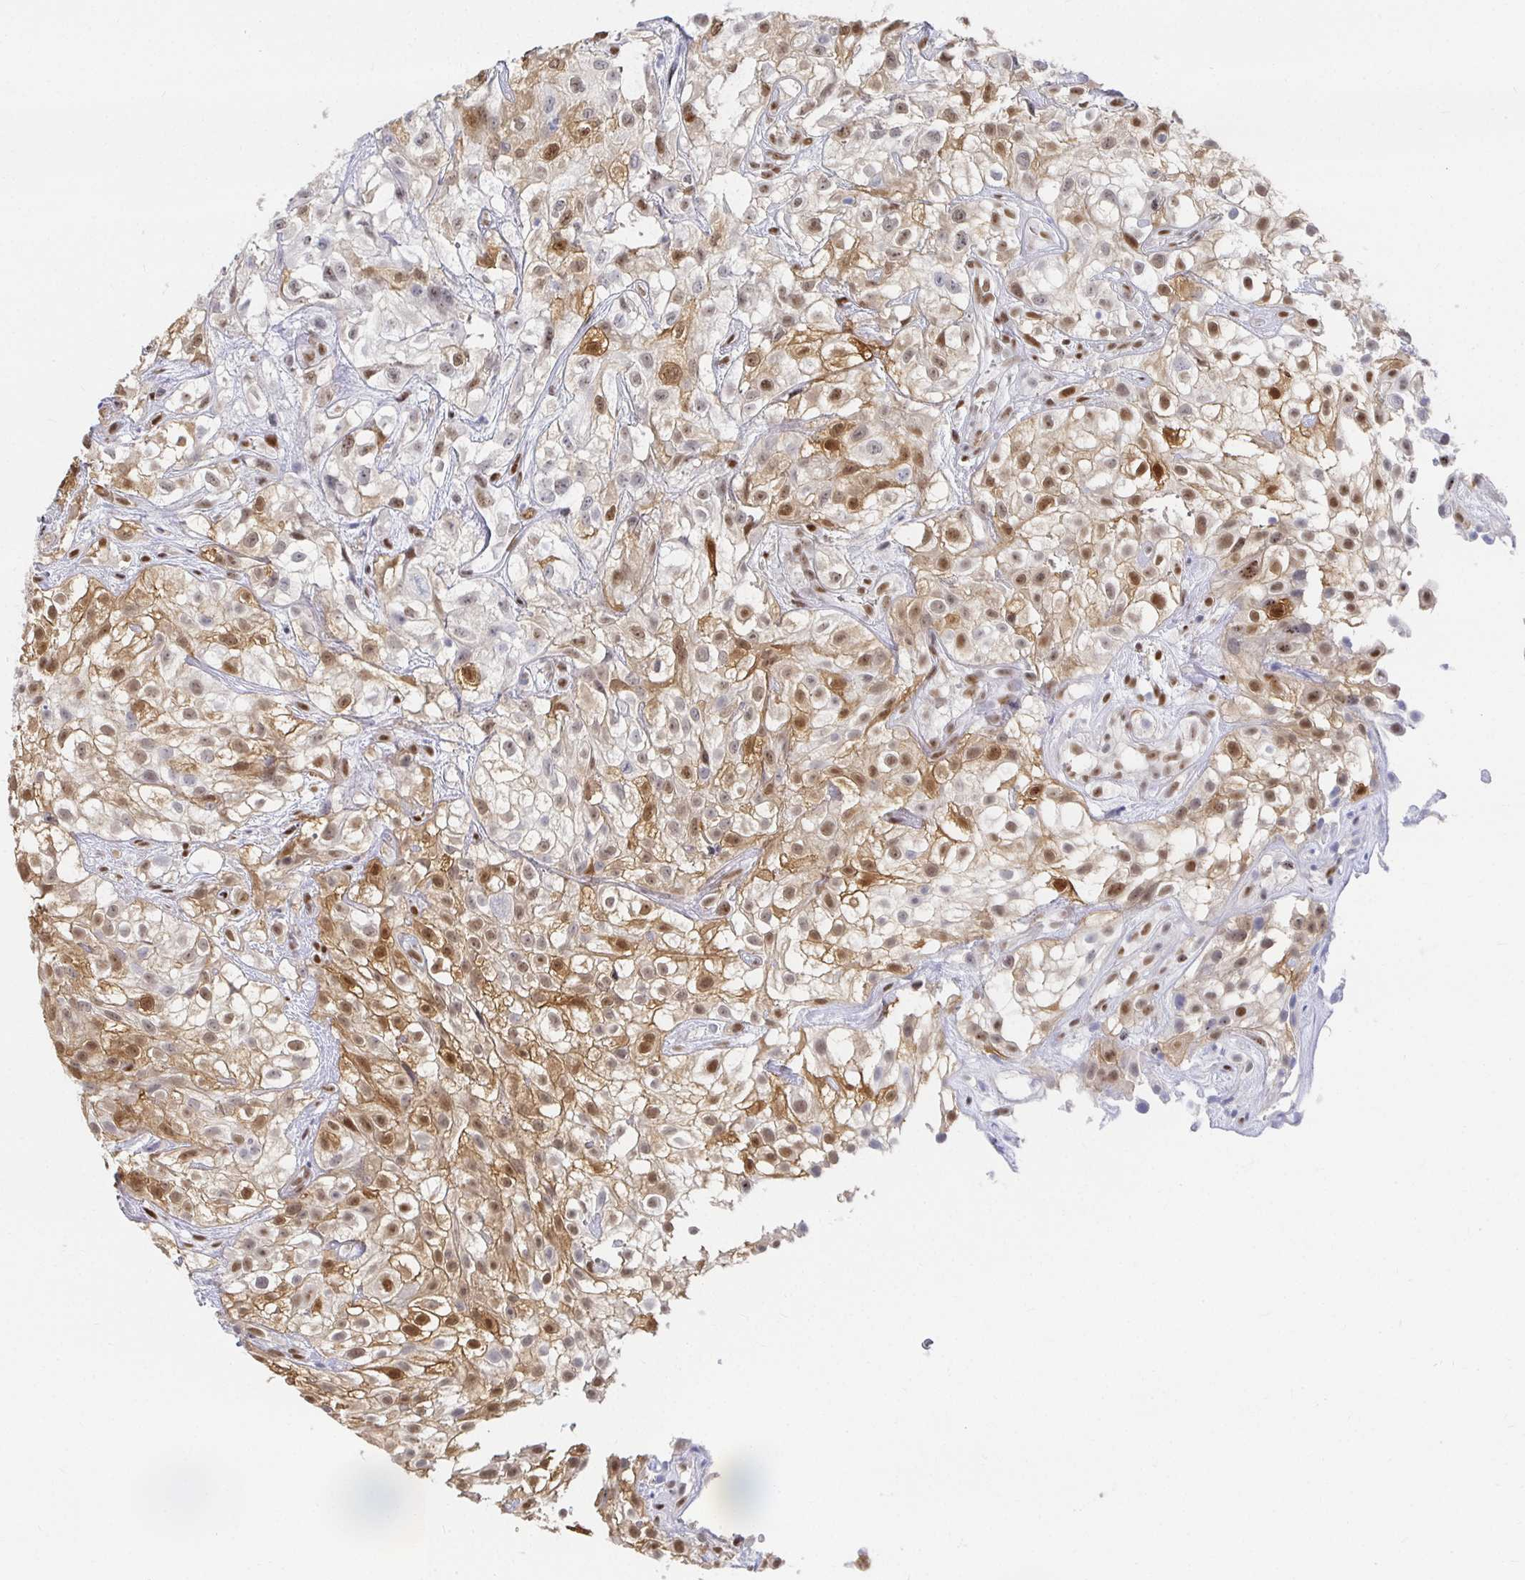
{"staining": {"intensity": "moderate", "quantity": ">75%", "location": "cytoplasmic/membranous,nuclear"}, "tissue": "urothelial cancer", "cell_type": "Tumor cells", "image_type": "cancer", "snomed": [{"axis": "morphology", "description": "Urothelial carcinoma, High grade"}, {"axis": "topography", "description": "Urinary bladder"}], "caption": "Protein staining by IHC exhibits moderate cytoplasmic/membranous and nuclear expression in approximately >75% of tumor cells in urothelial carcinoma (high-grade).", "gene": "CLIC3", "patient": {"sex": "male", "age": 56}}